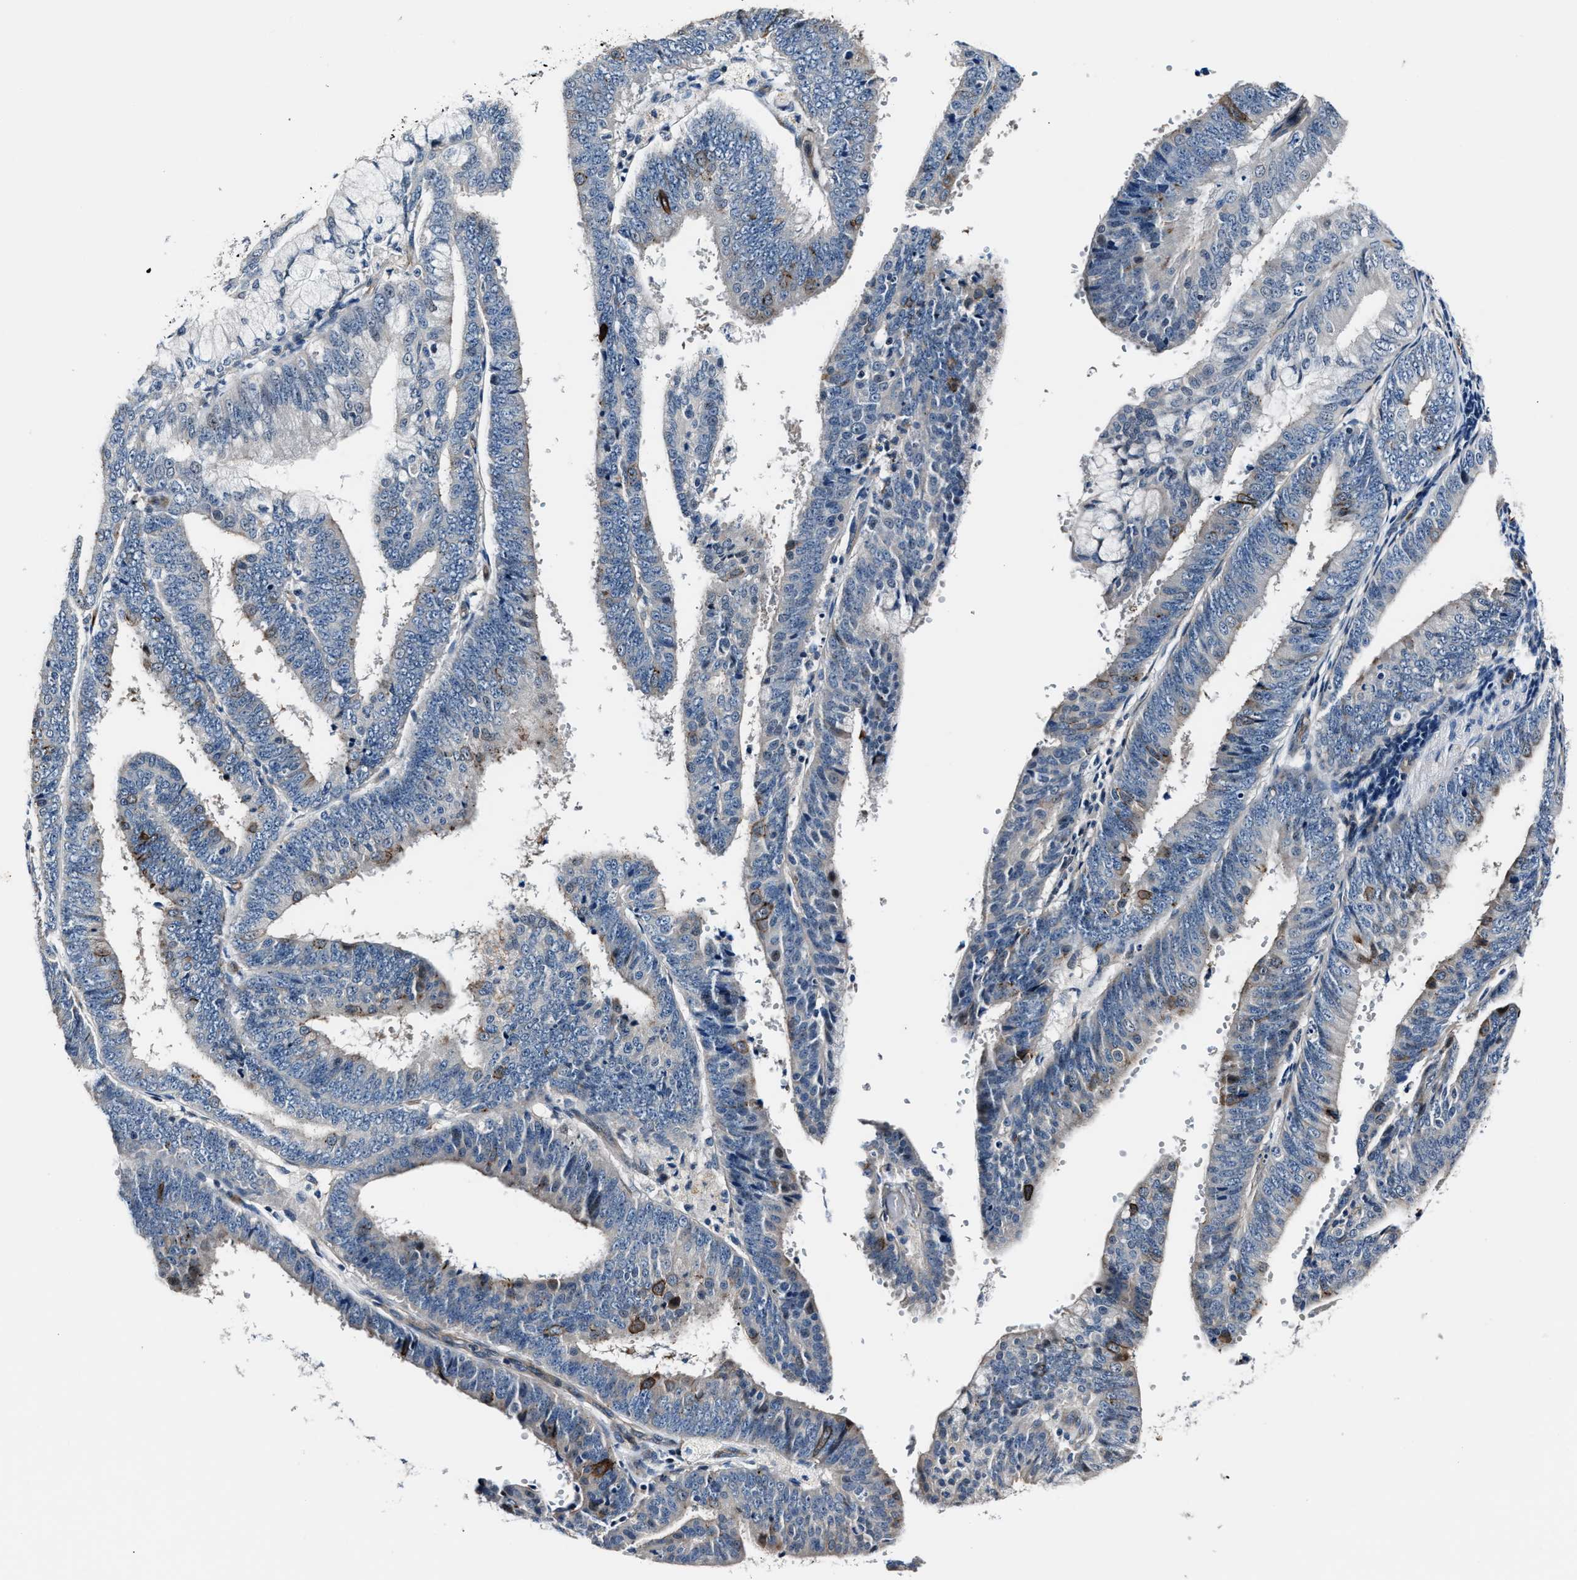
{"staining": {"intensity": "moderate", "quantity": "<25%", "location": "cytoplasmic/membranous"}, "tissue": "endometrial cancer", "cell_type": "Tumor cells", "image_type": "cancer", "snomed": [{"axis": "morphology", "description": "Adenocarcinoma, NOS"}, {"axis": "topography", "description": "Endometrium"}], "caption": "The immunohistochemical stain shows moderate cytoplasmic/membranous staining in tumor cells of endometrial adenocarcinoma tissue. (IHC, brightfield microscopy, high magnification).", "gene": "MPDZ", "patient": {"sex": "female", "age": 63}}